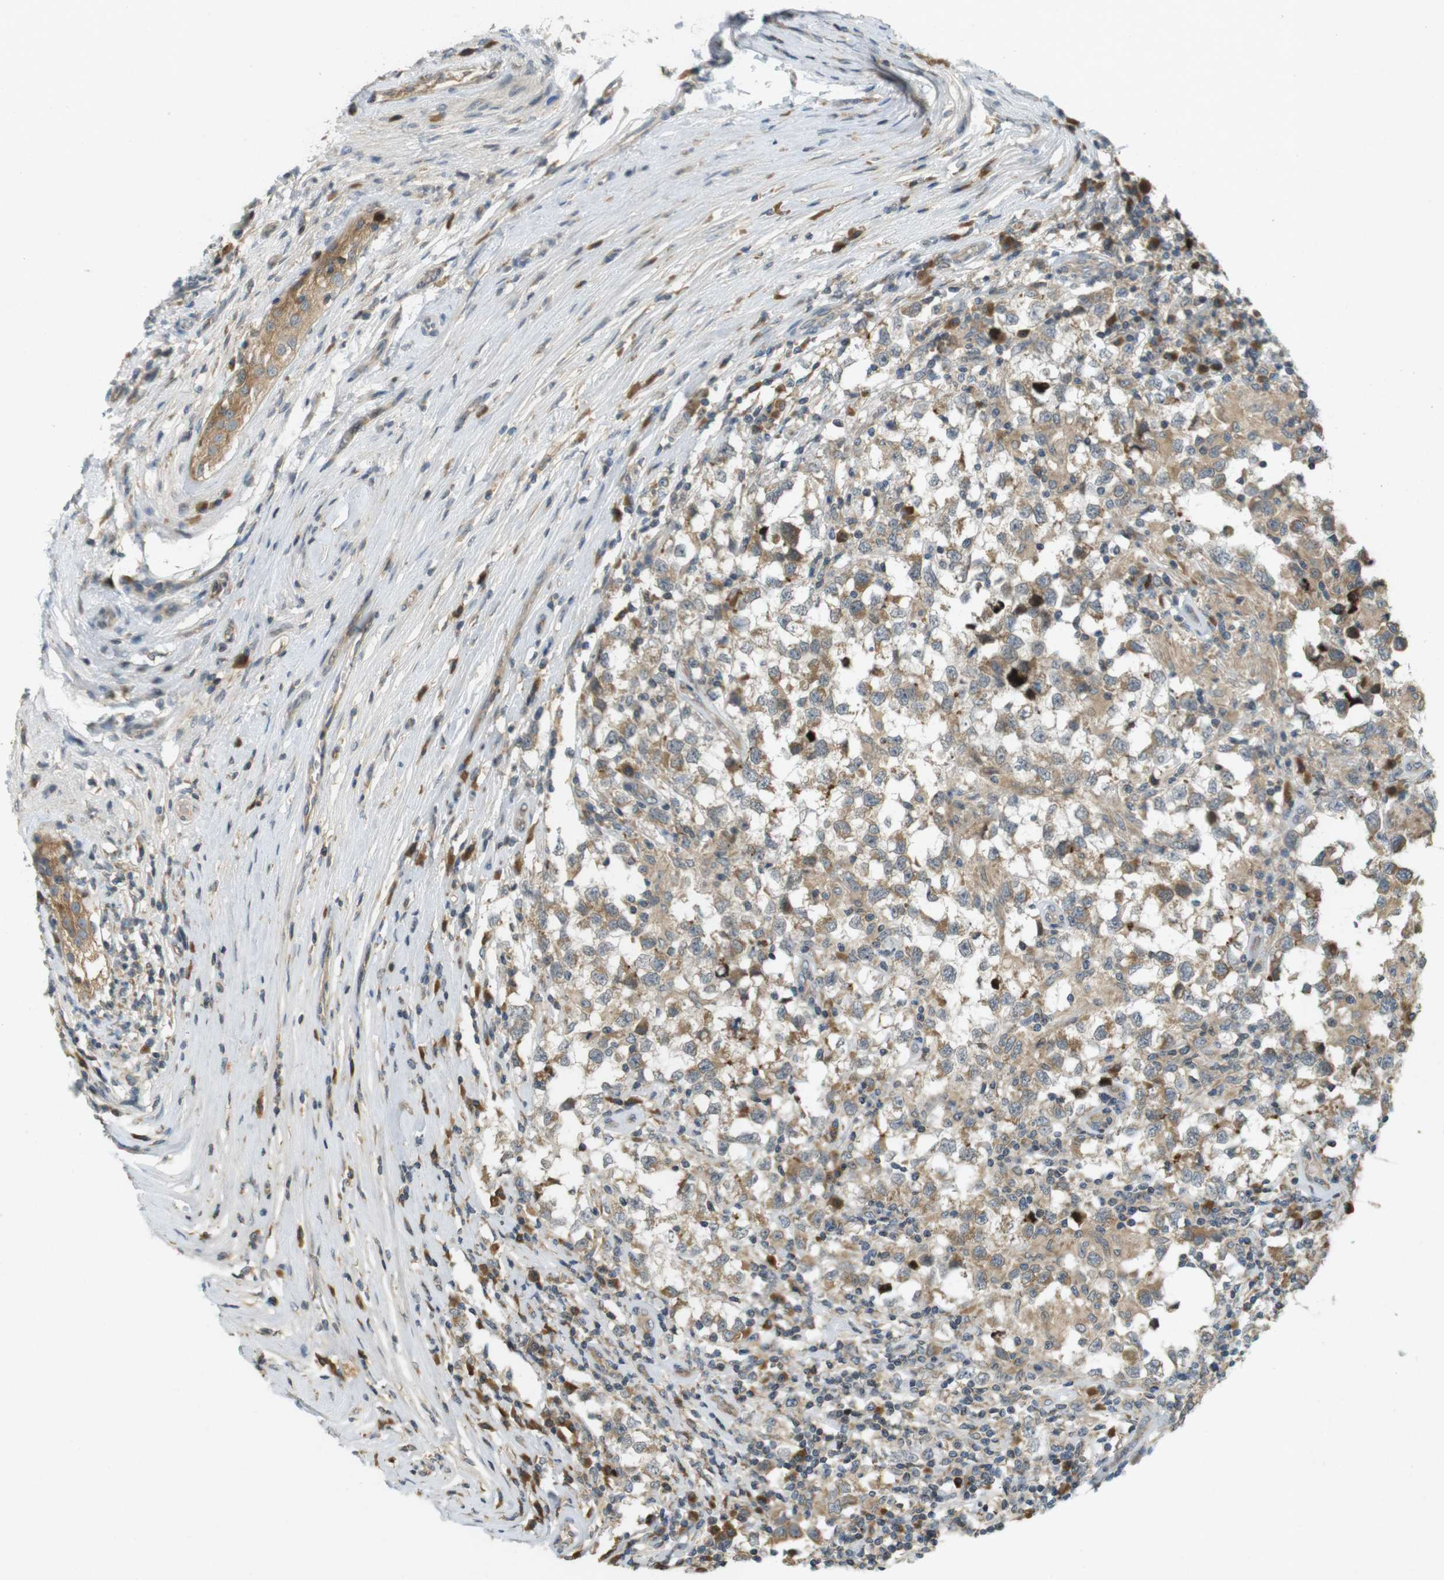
{"staining": {"intensity": "moderate", "quantity": ">75%", "location": "cytoplasmic/membranous"}, "tissue": "testis cancer", "cell_type": "Tumor cells", "image_type": "cancer", "snomed": [{"axis": "morphology", "description": "Carcinoma, Embryonal, NOS"}, {"axis": "topography", "description": "Testis"}], "caption": "DAB immunohistochemical staining of testis cancer (embryonal carcinoma) exhibits moderate cytoplasmic/membranous protein expression in about >75% of tumor cells.", "gene": "CLRN3", "patient": {"sex": "male", "age": 21}}